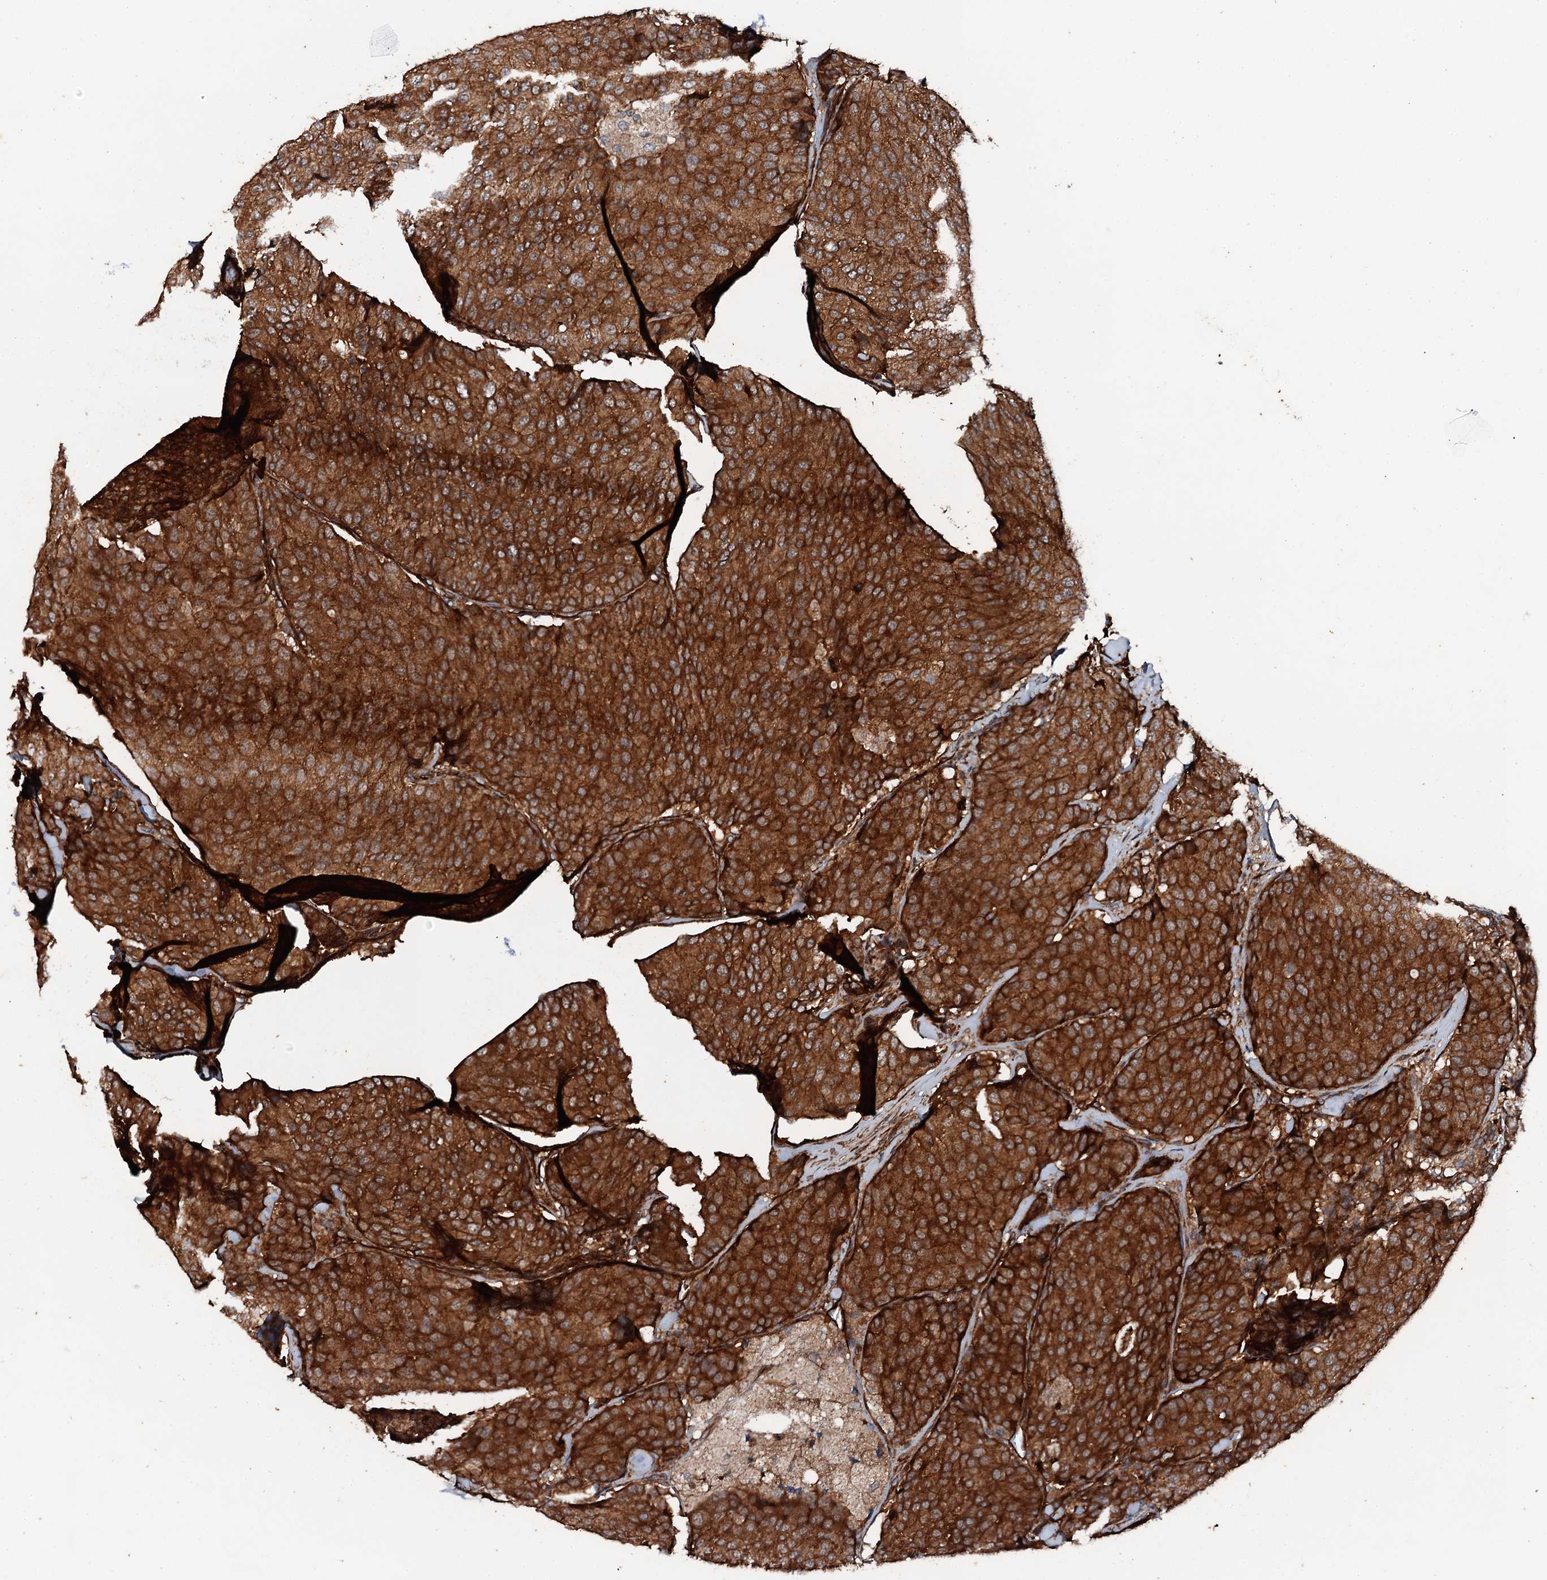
{"staining": {"intensity": "strong", "quantity": ">75%", "location": "cytoplasmic/membranous"}, "tissue": "breast cancer", "cell_type": "Tumor cells", "image_type": "cancer", "snomed": [{"axis": "morphology", "description": "Duct carcinoma"}, {"axis": "topography", "description": "Breast"}], "caption": "A histopathology image showing strong cytoplasmic/membranous staining in approximately >75% of tumor cells in breast cancer, as visualized by brown immunohistochemical staining.", "gene": "FLYWCH1", "patient": {"sex": "female", "age": 75}}